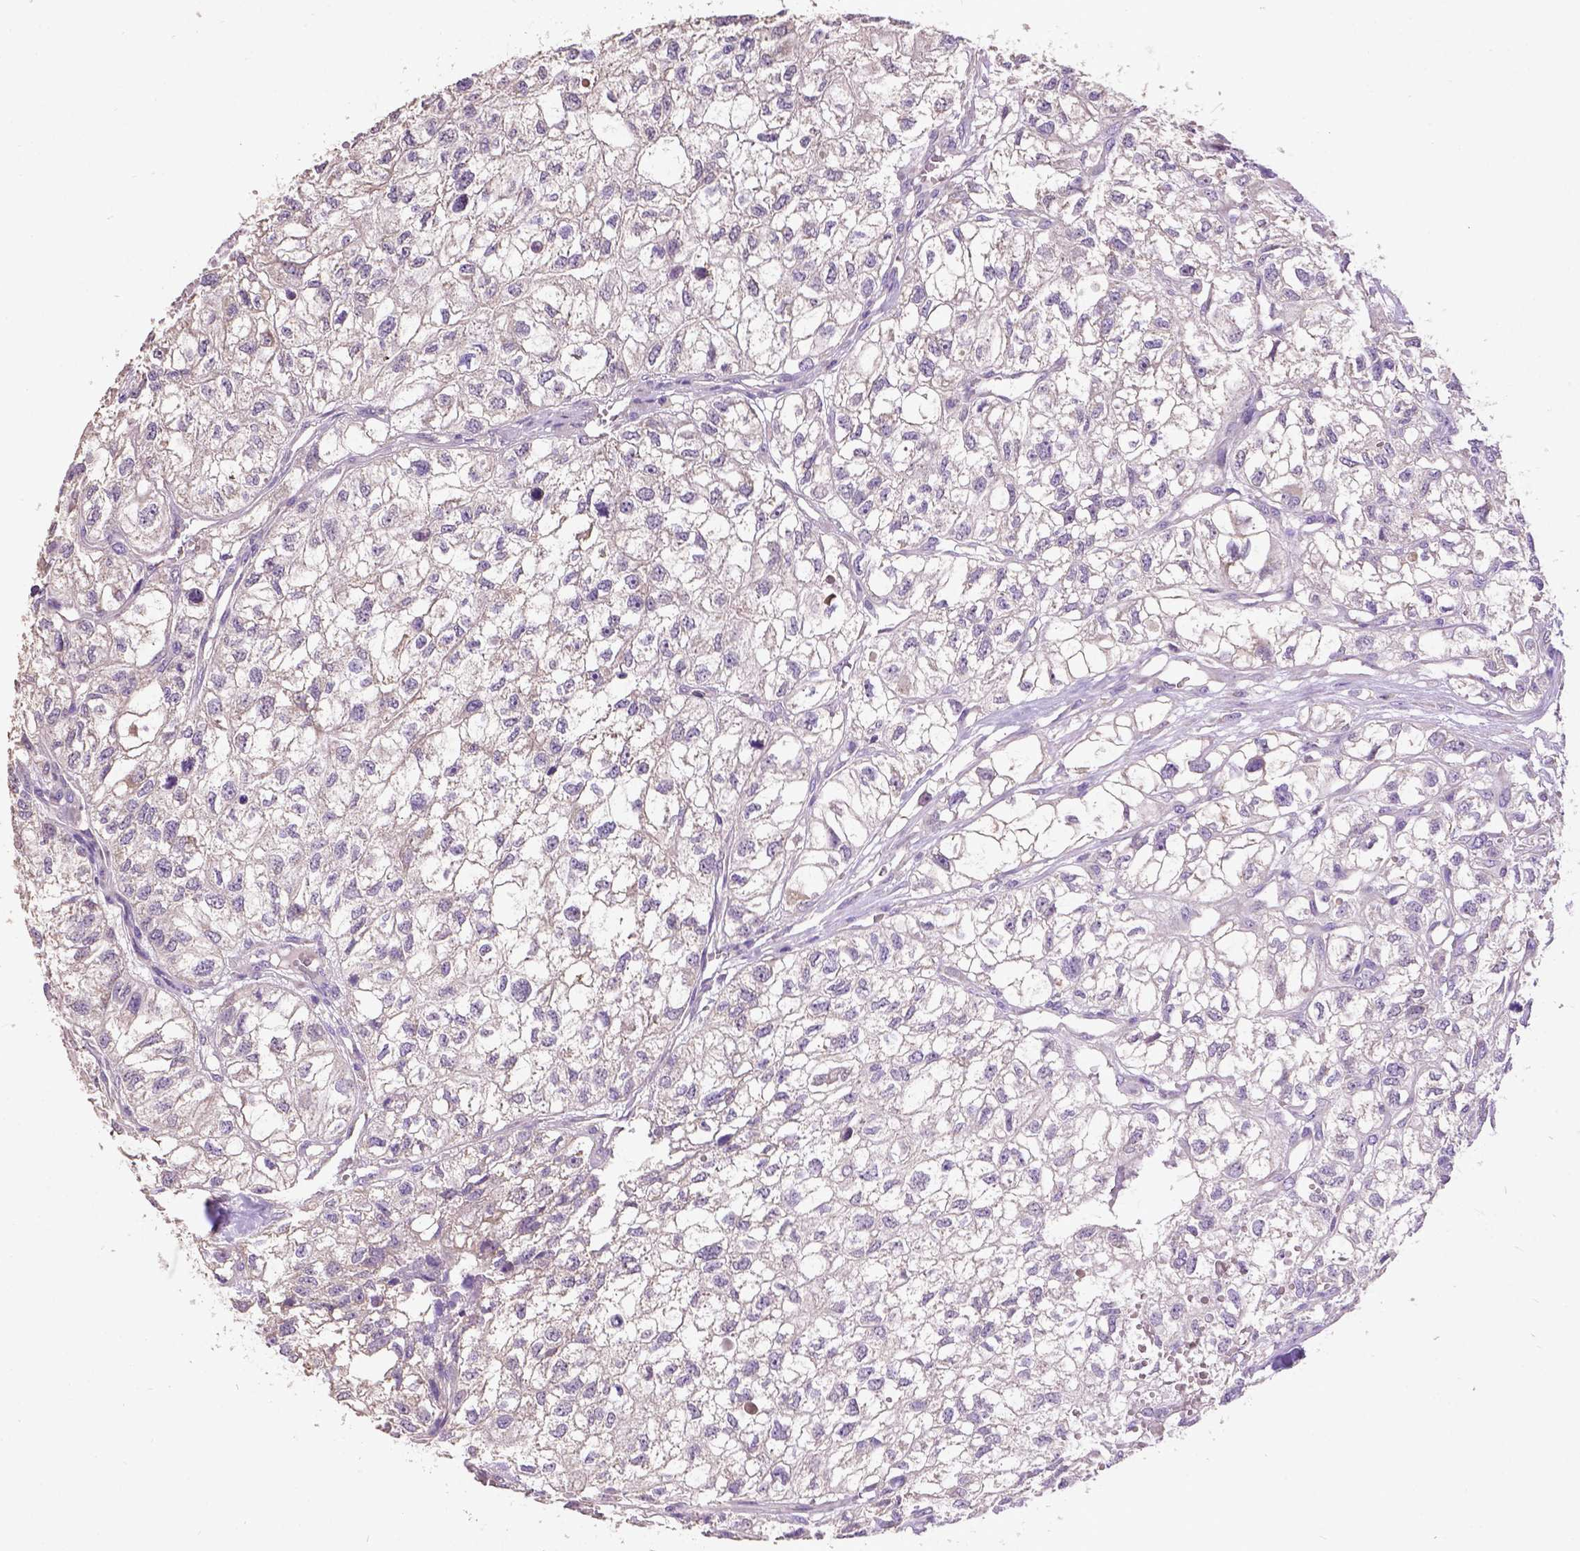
{"staining": {"intensity": "negative", "quantity": "none", "location": "none"}, "tissue": "renal cancer", "cell_type": "Tumor cells", "image_type": "cancer", "snomed": [{"axis": "morphology", "description": "Adenocarcinoma, NOS"}, {"axis": "topography", "description": "Kidney"}], "caption": "Tumor cells show no significant protein staining in adenocarcinoma (renal).", "gene": "DQX1", "patient": {"sex": "male", "age": 56}}